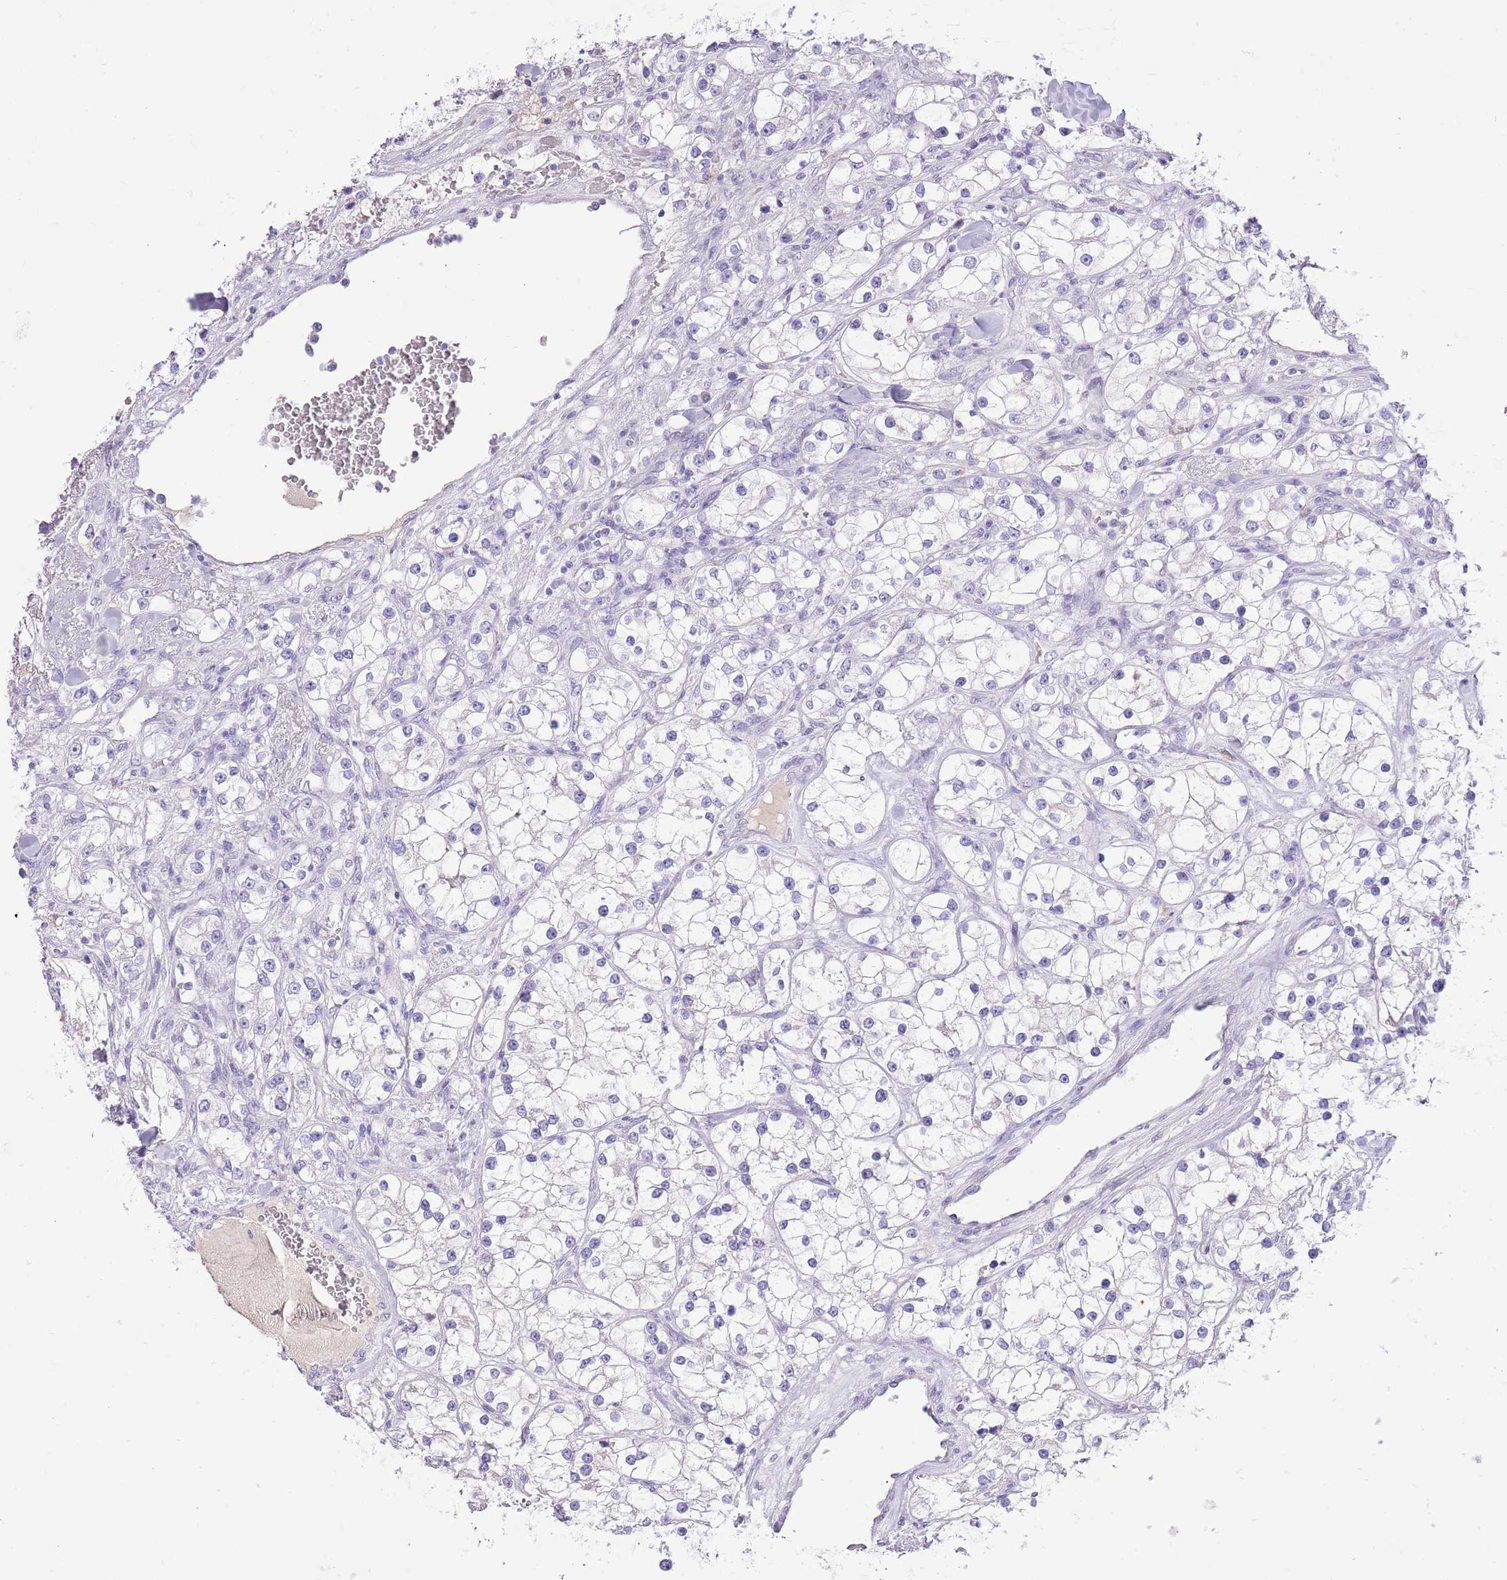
{"staining": {"intensity": "negative", "quantity": "none", "location": "none"}, "tissue": "renal cancer", "cell_type": "Tumor cells", "image_type": "cancer", "snomed": [{"axis": "morphology", "description": "Adenocarcinoma, NOS"}, {"axis": "topography", "description": "Kidney"}], "caption": "DAB (3,3'-diaminobenzidine) immunohistochemical staining of renal cancer (adenocarcinoma) reveals no significant positivity in tumor cells. (DAB (3,3'-diaminobenzidine) immunohistochemistry visualized using brightfield microscopy, high magnification).", "gene": "TOX2", "patient": {"sex": "male", "age": 77}}